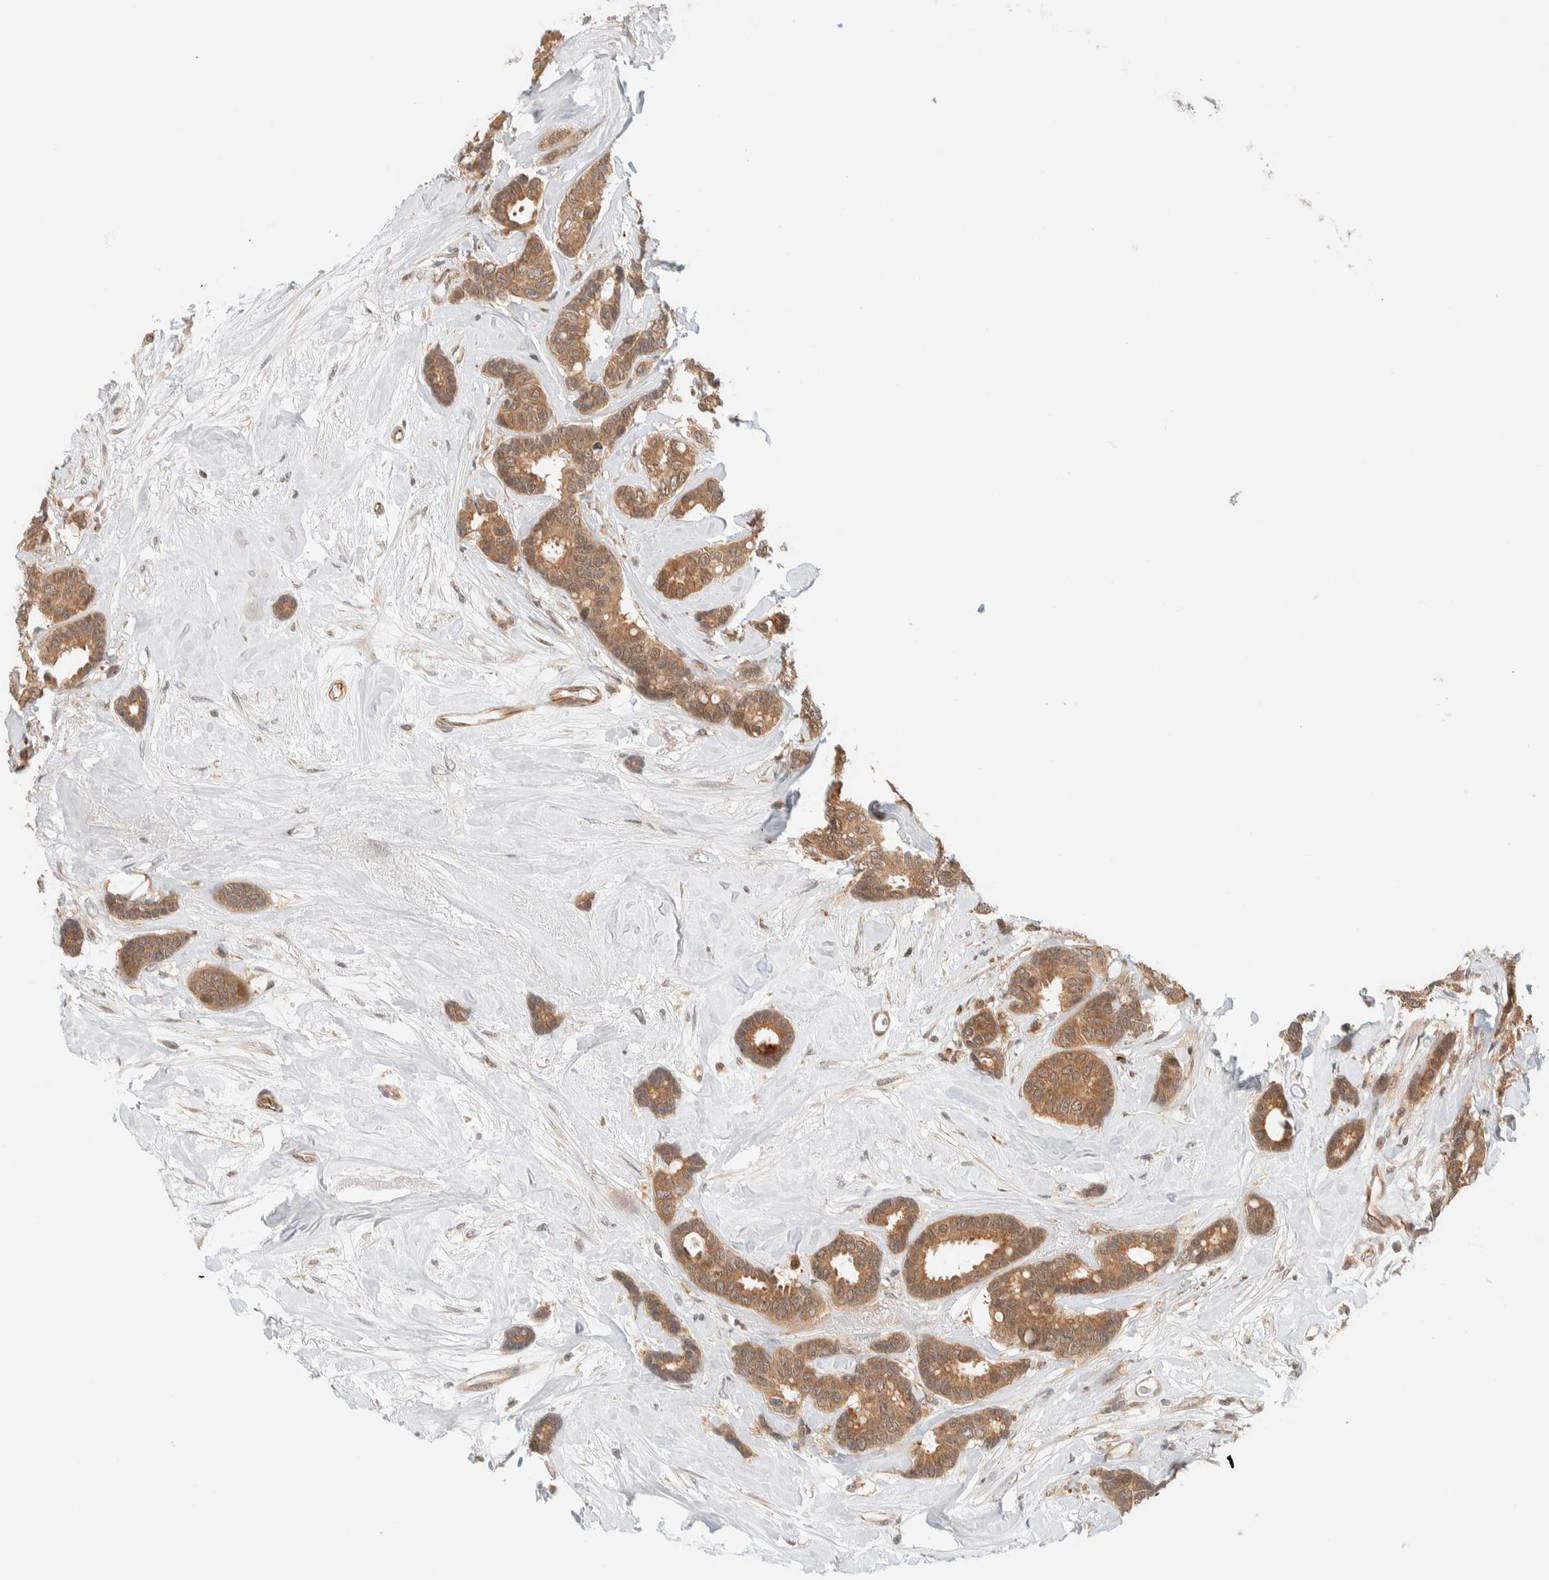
{"staining": {"intensity": "moderate", "quantity": ">75%", "location": "cytoplasmic/membranous"}, "tissue": "breast cancer", "cell_type": "Tumor cells", "image_type": "cancer", "snomed": [{"axis": "morphology", "description": "Duct carcinoma"}, {"axis": "topography", "description": "Breast"}], "caption": "Approximately >75% of tumor cells in breast cancer display moderate cytoplasmic/membranous protein staining as visualized by brown immunohistochemical staining.", "gene": "C8orf76", "patient": {"sex": "female", "age": 87}}